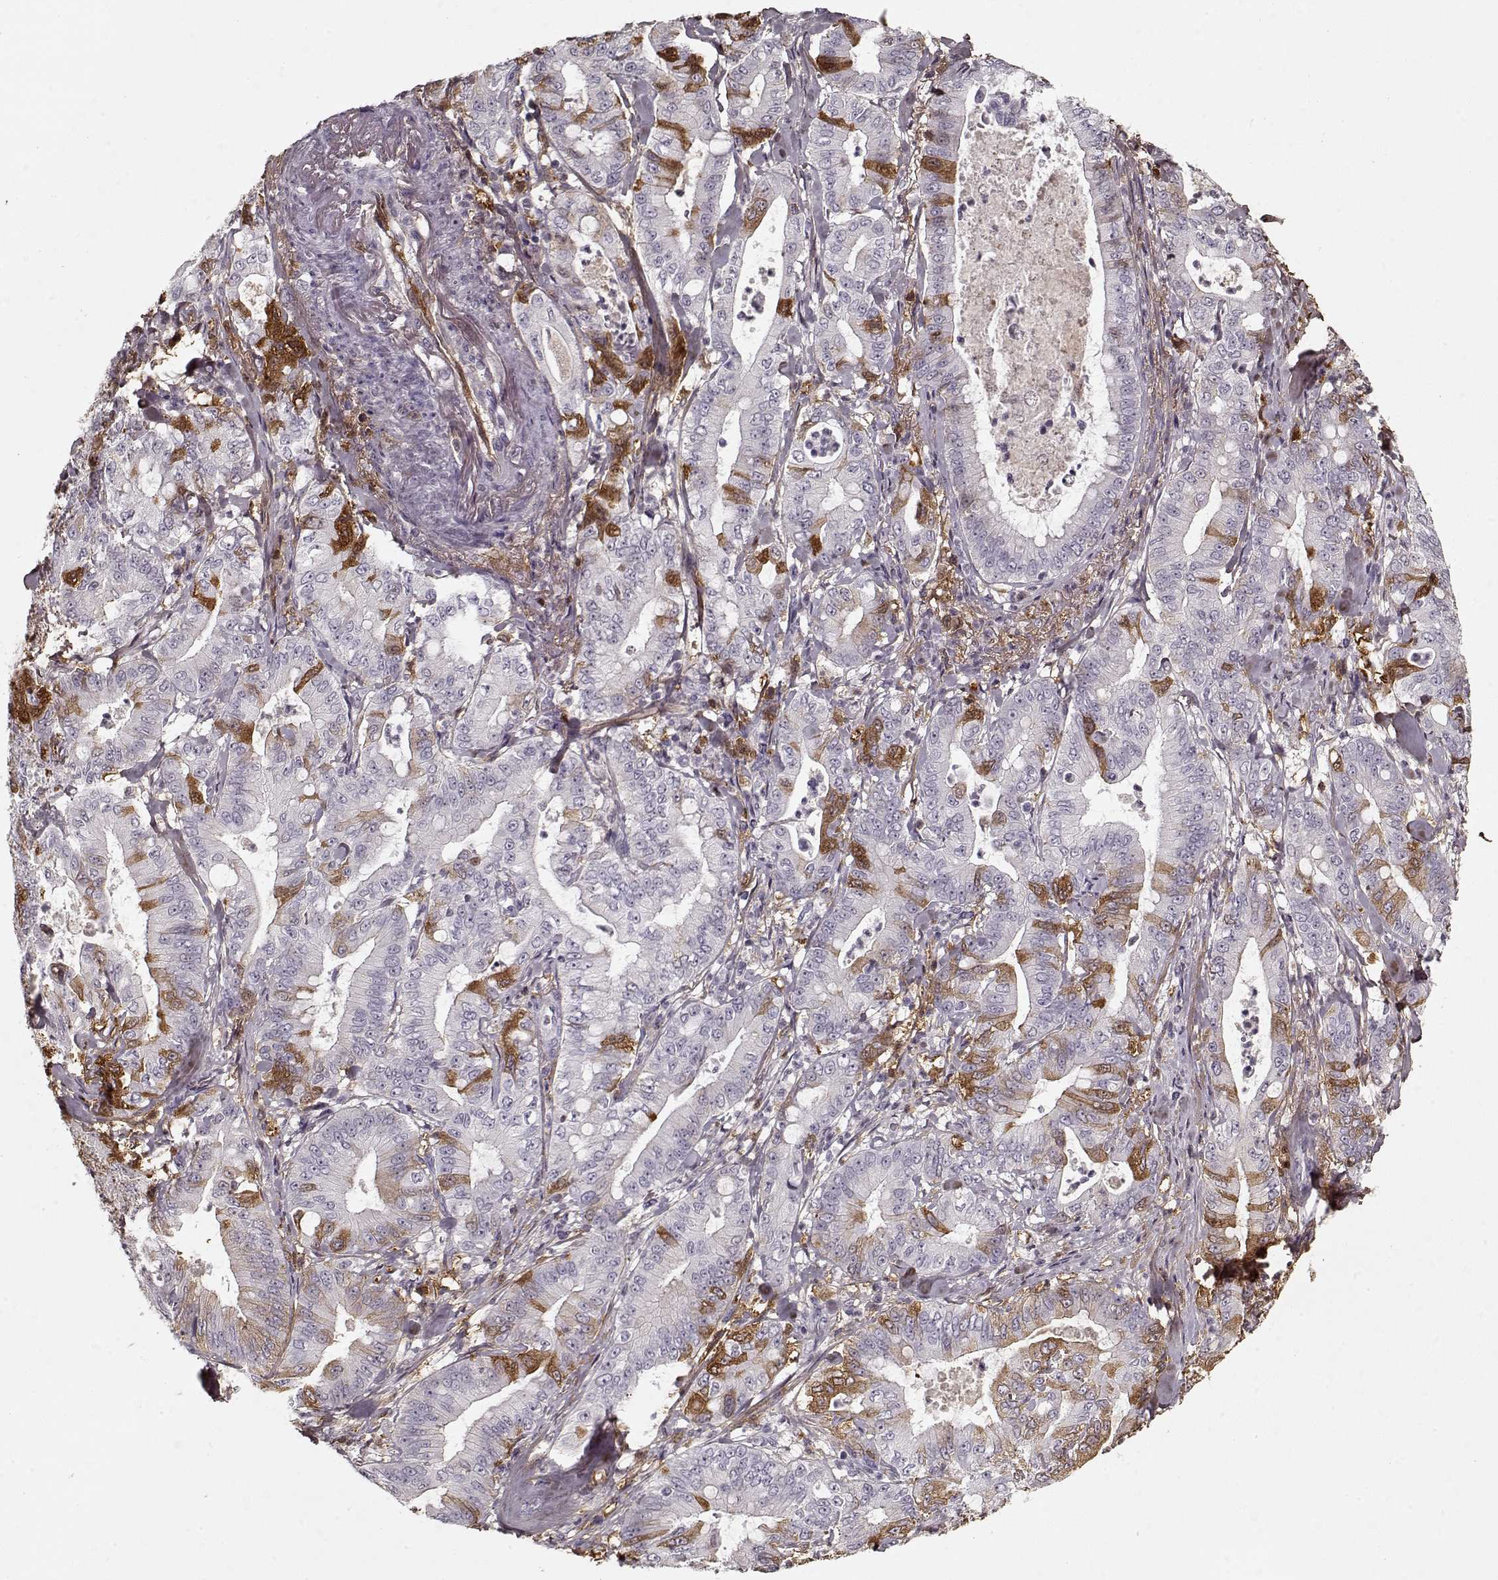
{"staining": {"intensity": "strong", "quantity": "<25%", "location": "cytoplasmic/membranous"}, "tissue": "pancreatic cancer", "cell_type": "Tumor cells", "image_type": "cancer", "snomed": [{"axis": "morphology", "description": "Adenocarcinoma, NOS"}, {"axis": "topography", "description": "Pancreas"}], "caption": "Pancreatic cancer tissue displays strong cytoplasmic/membranous staining in about <25% of tumor cells, visualized by immunohistochemistry.", "gene": "LUM", "patient": {"sex": "male", "age": 71}}